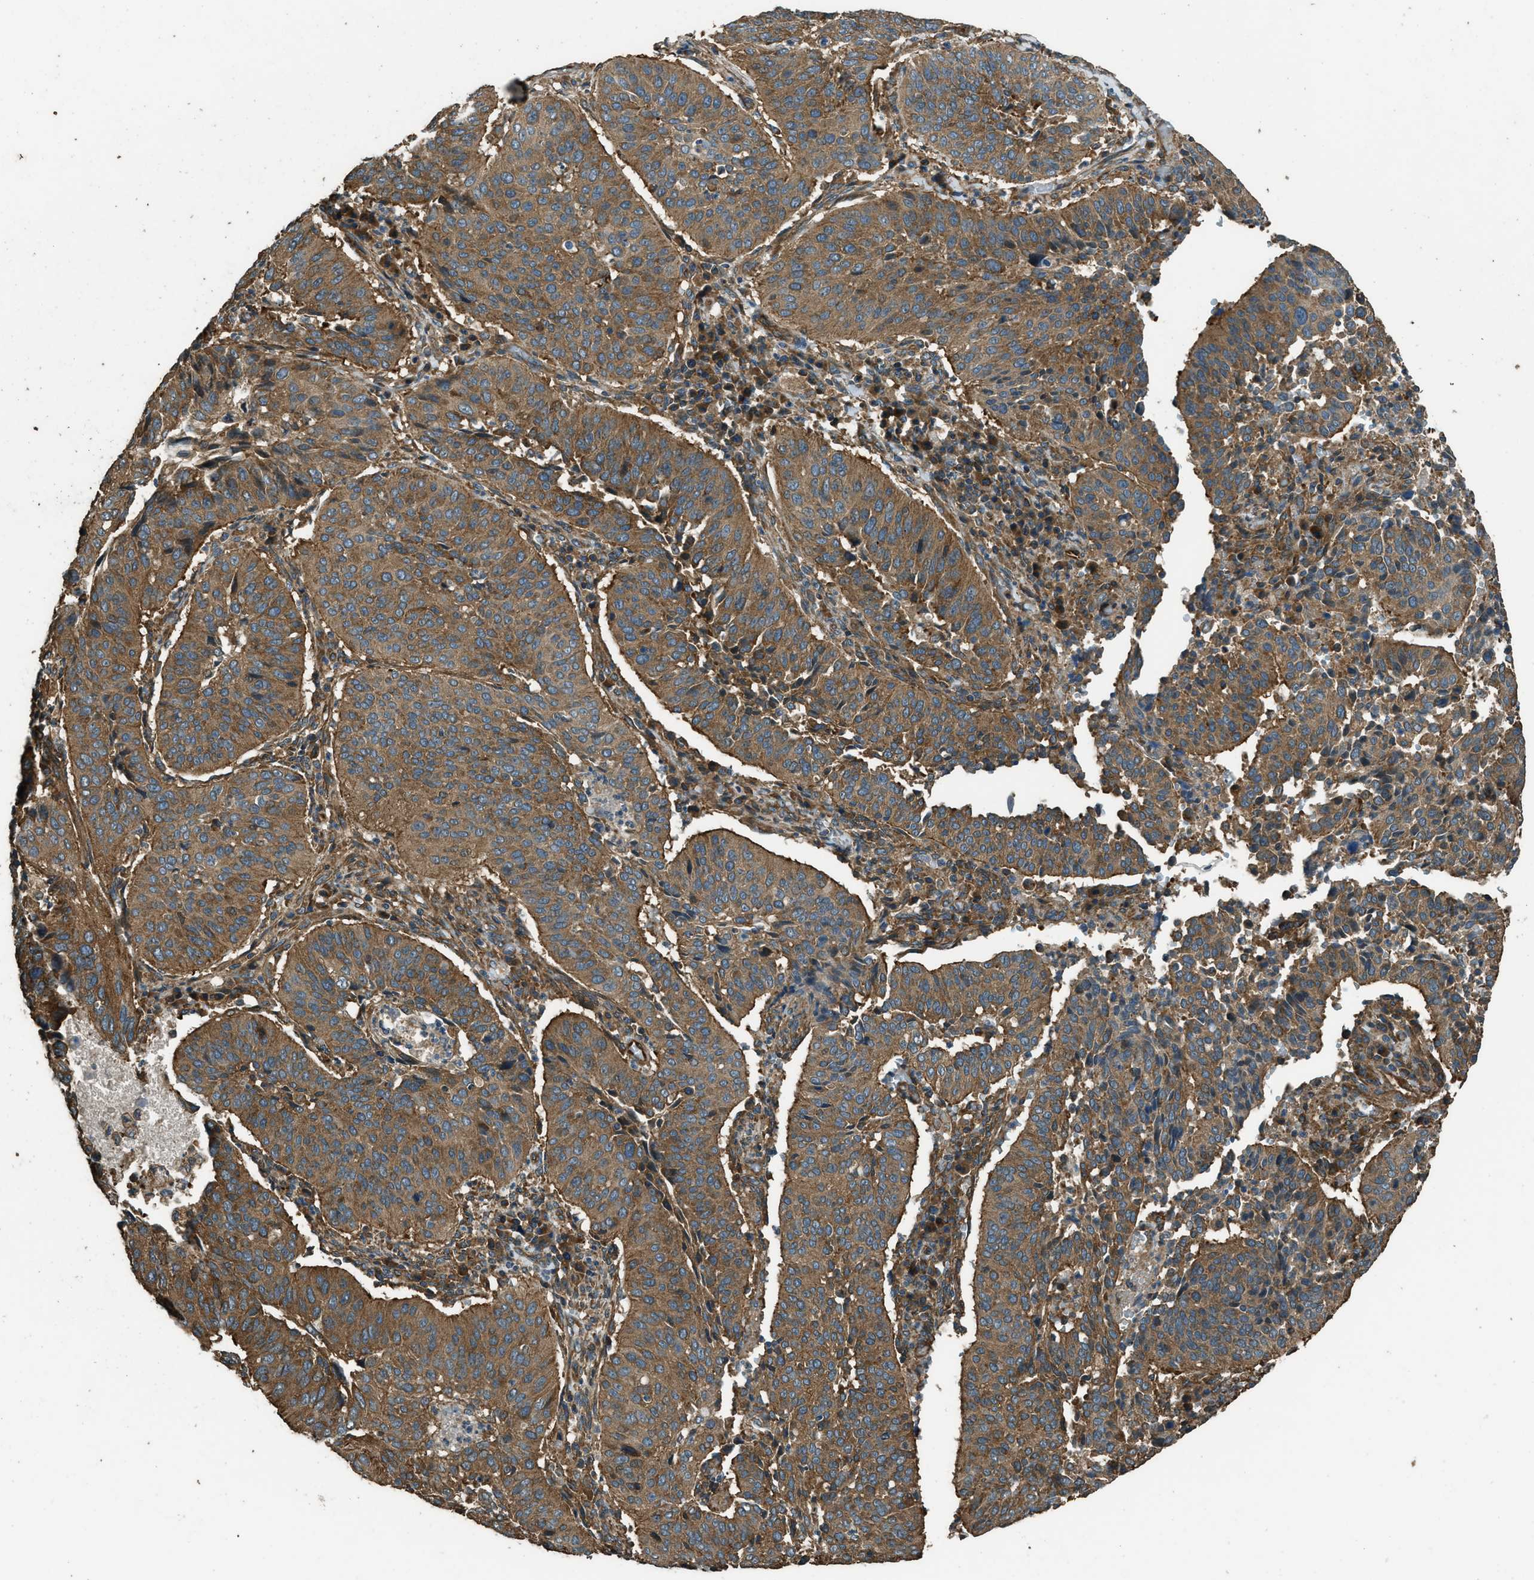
{"staining": {"intensity": "strong", "quantity": ">75%", "location": "cytoplasmic/membranous"}, "tissue": "cervical cancer", "cell_type": "Tumor cells", "image_type": "cancer", "snomed": [{"axis": "morphology", "description": "Normal tissue, NOS"}, {"axis": "morphology", "description": "Squamous cell carcinoma, NOS"}, {"axis": "topography", "description": "Cervix"}], "caption": "Strong cytoplasmic/membranous positivity for a protein is present in about >75% of tumor cells of cervical cancer (squamous cell carcinoma) using immunohistochemistry (IHC).", "gene": "MARS1", "patient": {"sex": "female", "age": 39}}